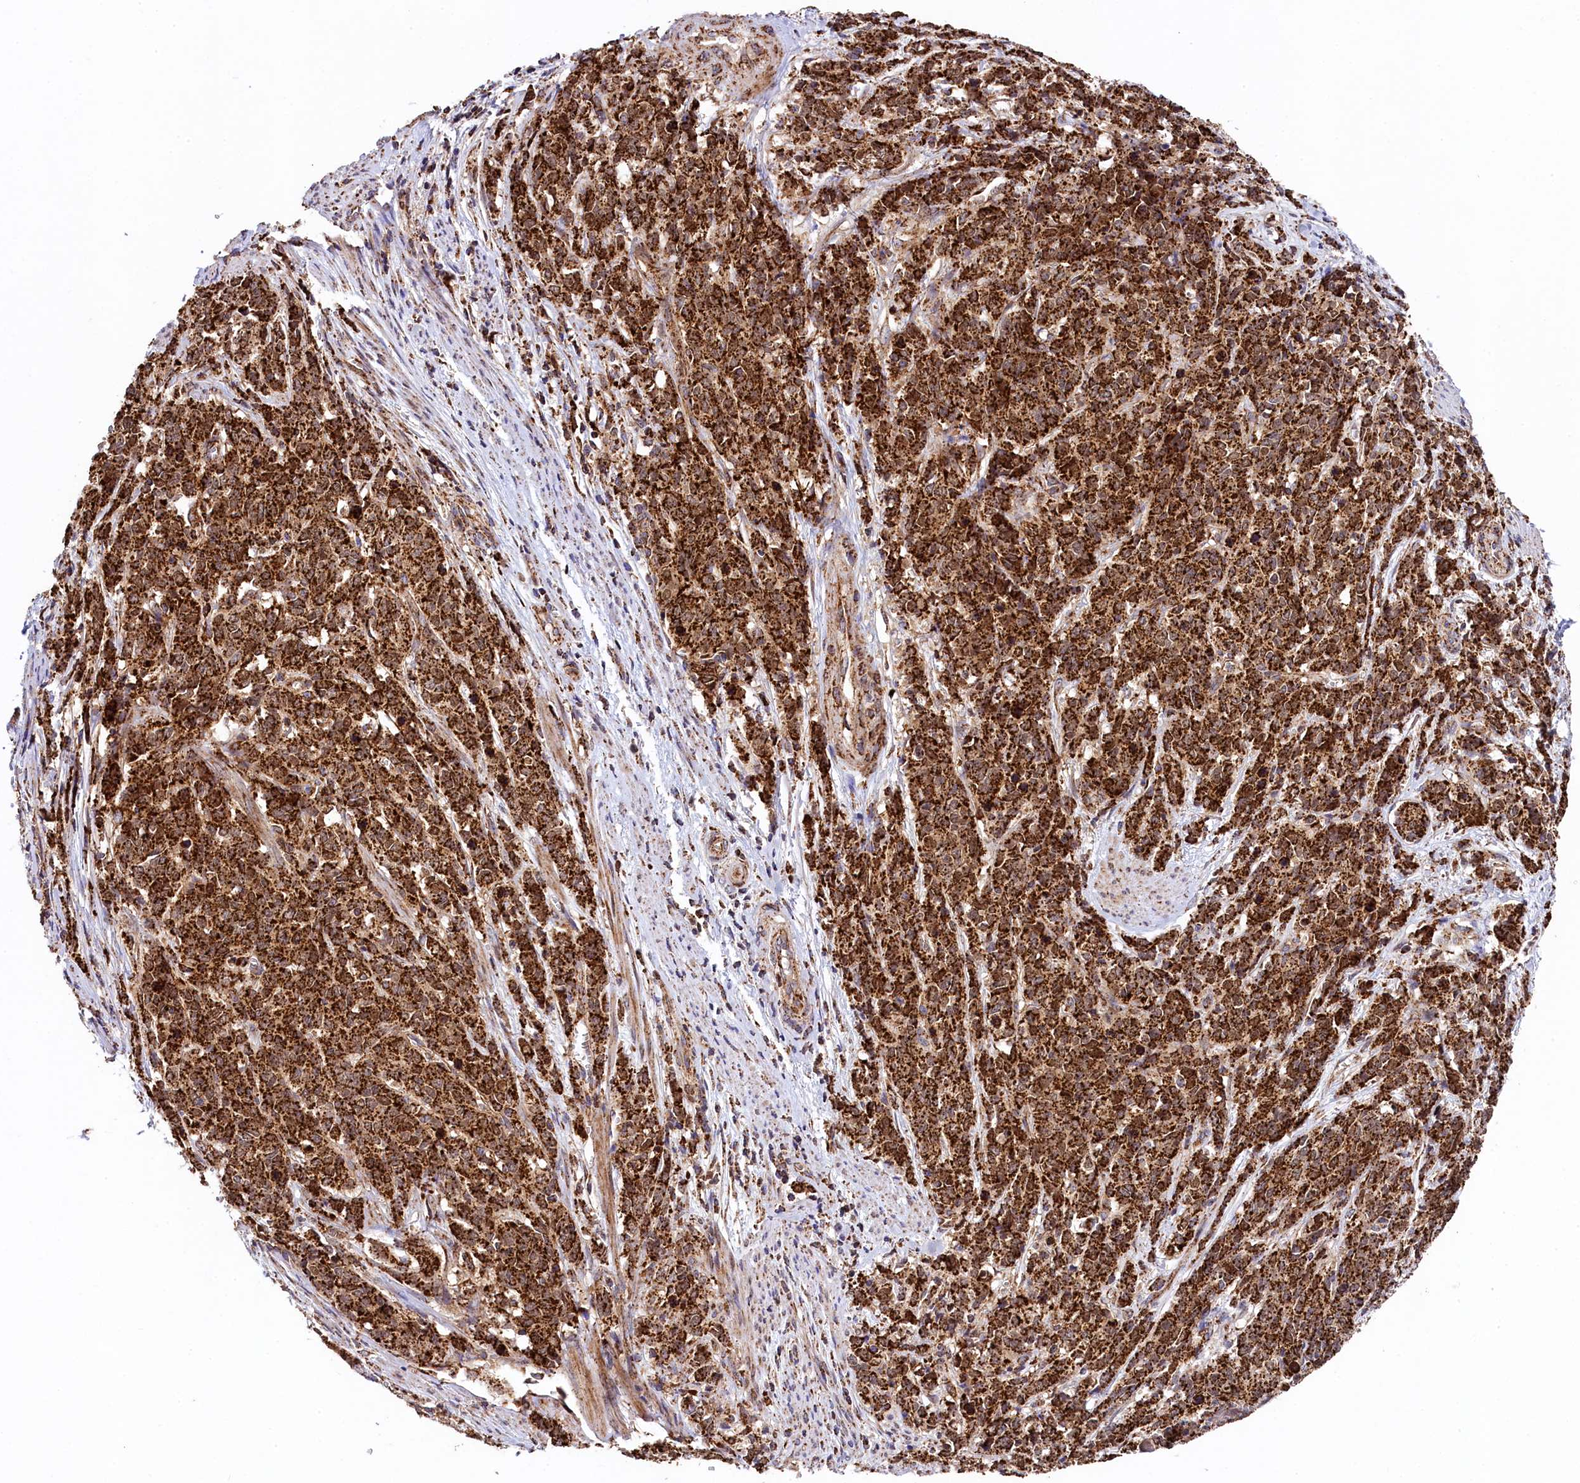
{"staining": {"intensity": "strong", "quantity": ">75%", "location": "cytoplasmic/membranous"}, "tissue": "cervical cancer", "cell_type": "Tumor cells", "image_type": "cancer", "snomed": [{"axis": "morphology", "description": "Squamous cell carcinoma, NOS"}, {"axis": "topography", "description": "Cervix"}], "caption": "This is an image of IHC staining of cervical cancer, which shows strong expression in the cytoplasmic/membranous of tumor cells.", "gene": "CLYBL", "patient": {"sex": "female", "age": 60}}